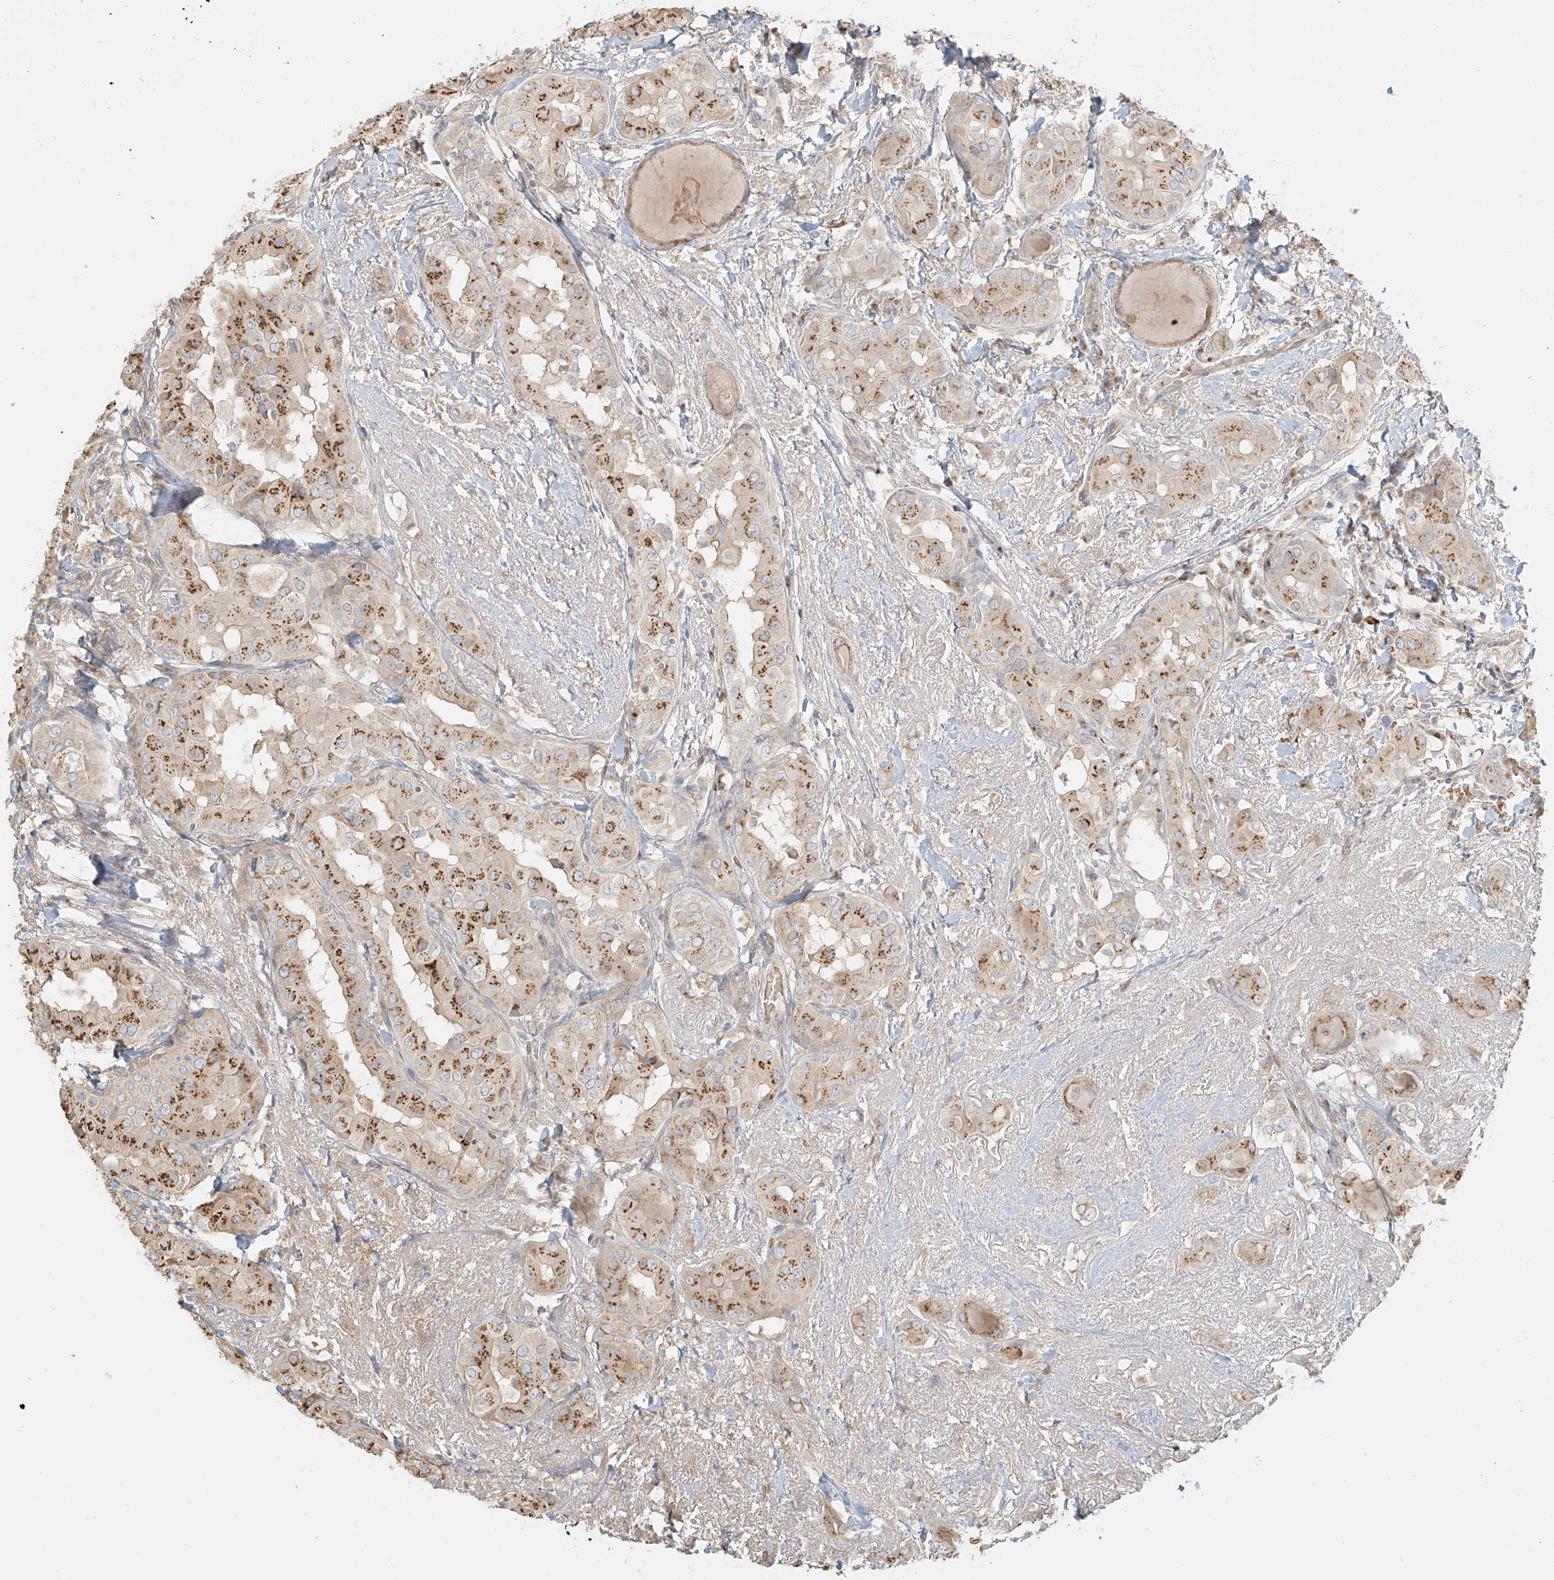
{"staining": {"intensity": "moderate", "quantity": ">75%", "location": "cytoplasmic/membranous"}, "tissue": "thyroid cancer", "cell_type": "Tumor cells", "image_type": "cancer", "snomed": [{"axis": "morphology", "description": "Papillary adenocarcinoma, NOS"}, {"axis": "topography", "description": "Thyroid gland"}], "caption": "Papillary adenocarcinoma (thyroid) stained with a brown dye displays moderate cytoplasmic/membranous positive expression in approximately >75% of tumor cells.", "gene": "UPK1B", "patient": {"sex": "male", "age": 33}}